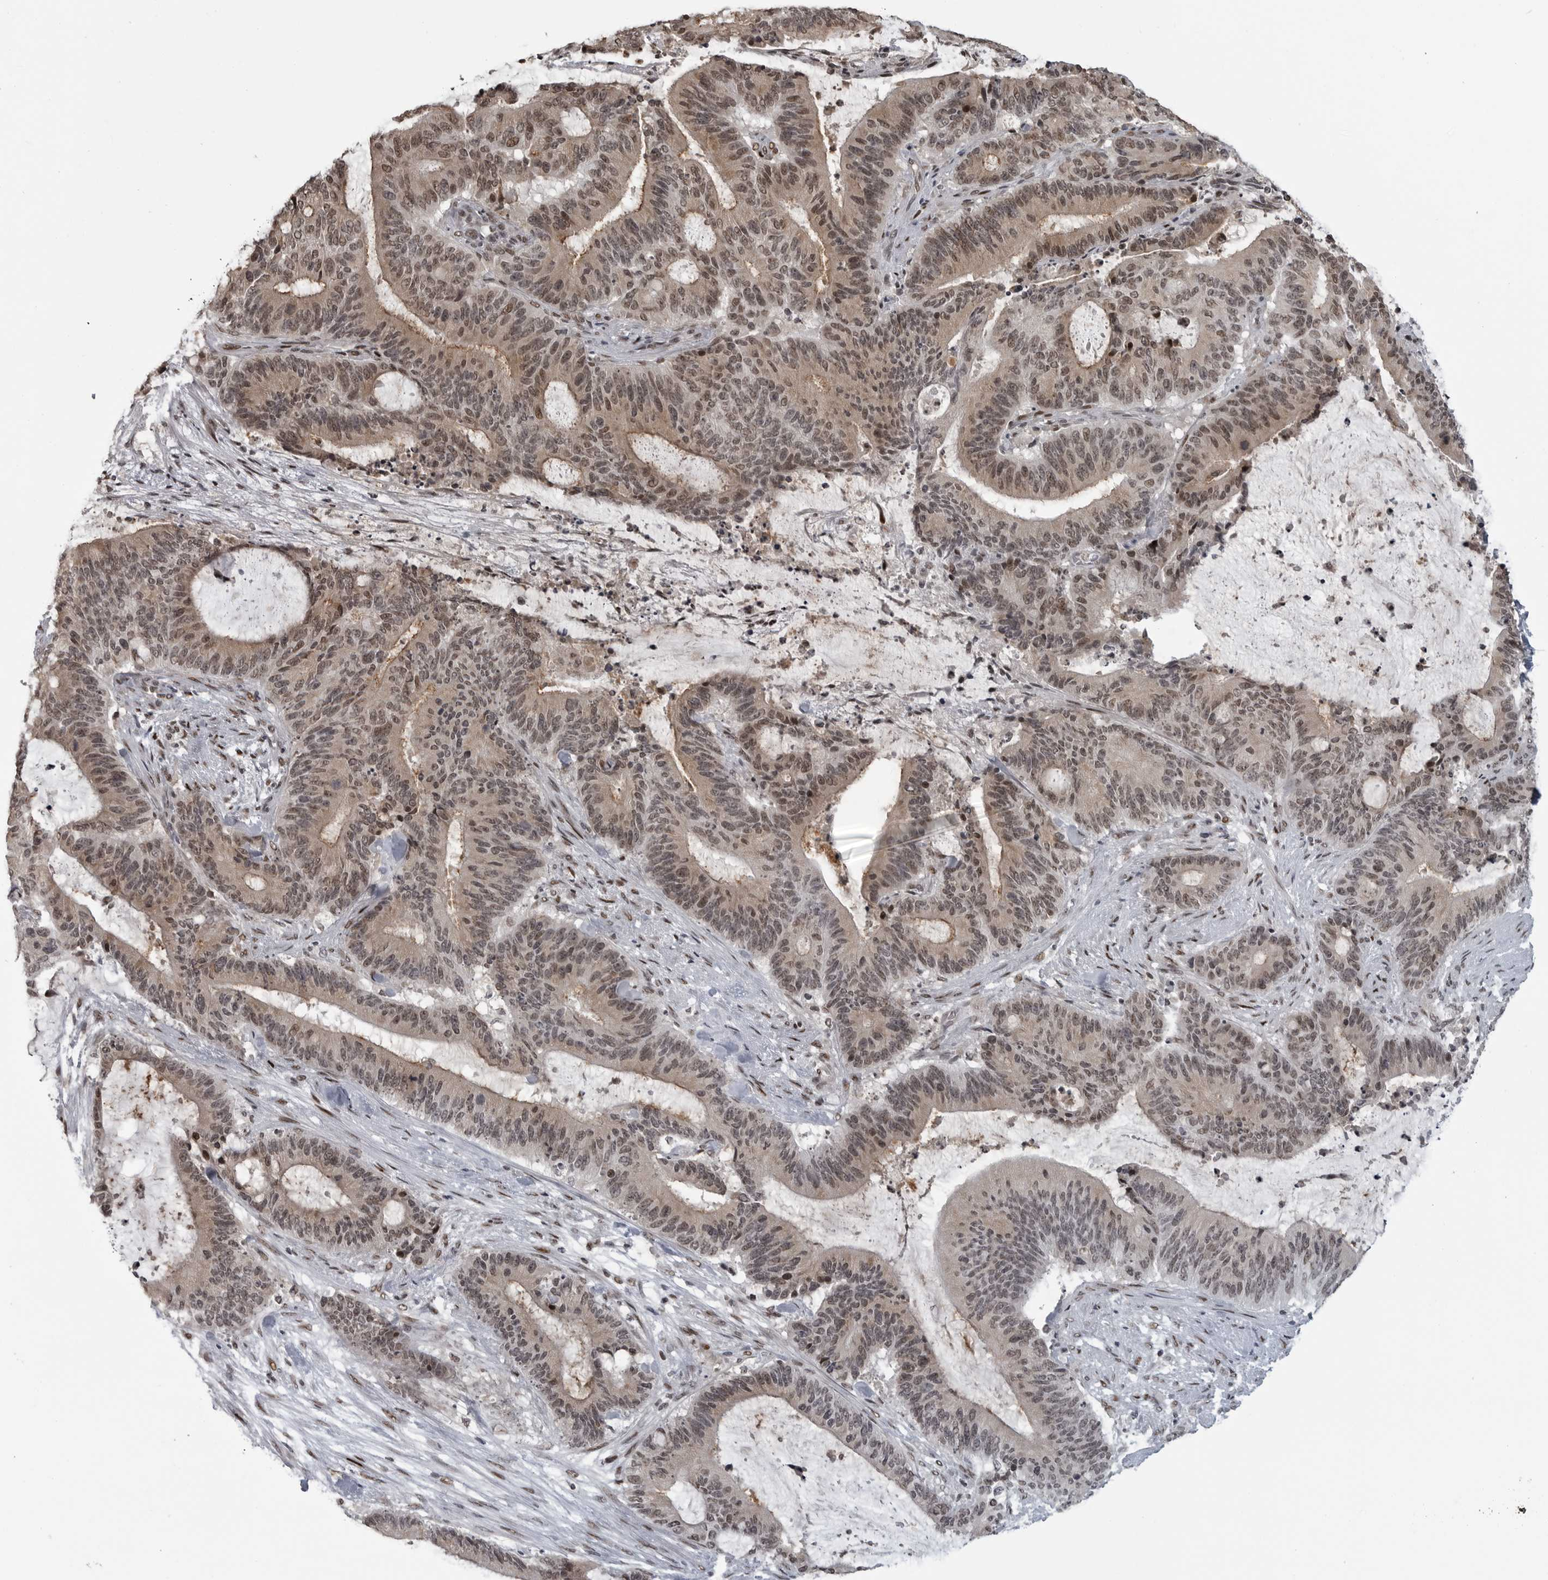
{"staining": {"intensity": "moderate", "quantity": ">75%", "location": "cytoplasmic/membranous,nuclear"}, "tissue": "liver cancer", "cell_type": "Tumor cells", "image_type": "cancer", "snomed": [{"axis": "morphology", "description": "Normal tissue, NOS"}, {"axis": "morphology", "description": "Cholangiocarcinoma"}, {"axis": "topography", "description": "Liver"}, {"axis": "topography", "description": "Peripheral nerve tissue"}], "caption": "Tumor cells display medium levels of moderate cytoplasmic/membranous and nuclear positivity in about >75% of cells in liver cholangiocarcinoma.", "gene": "C8orf58", "patient": {"sex": "female", "age": 73}}